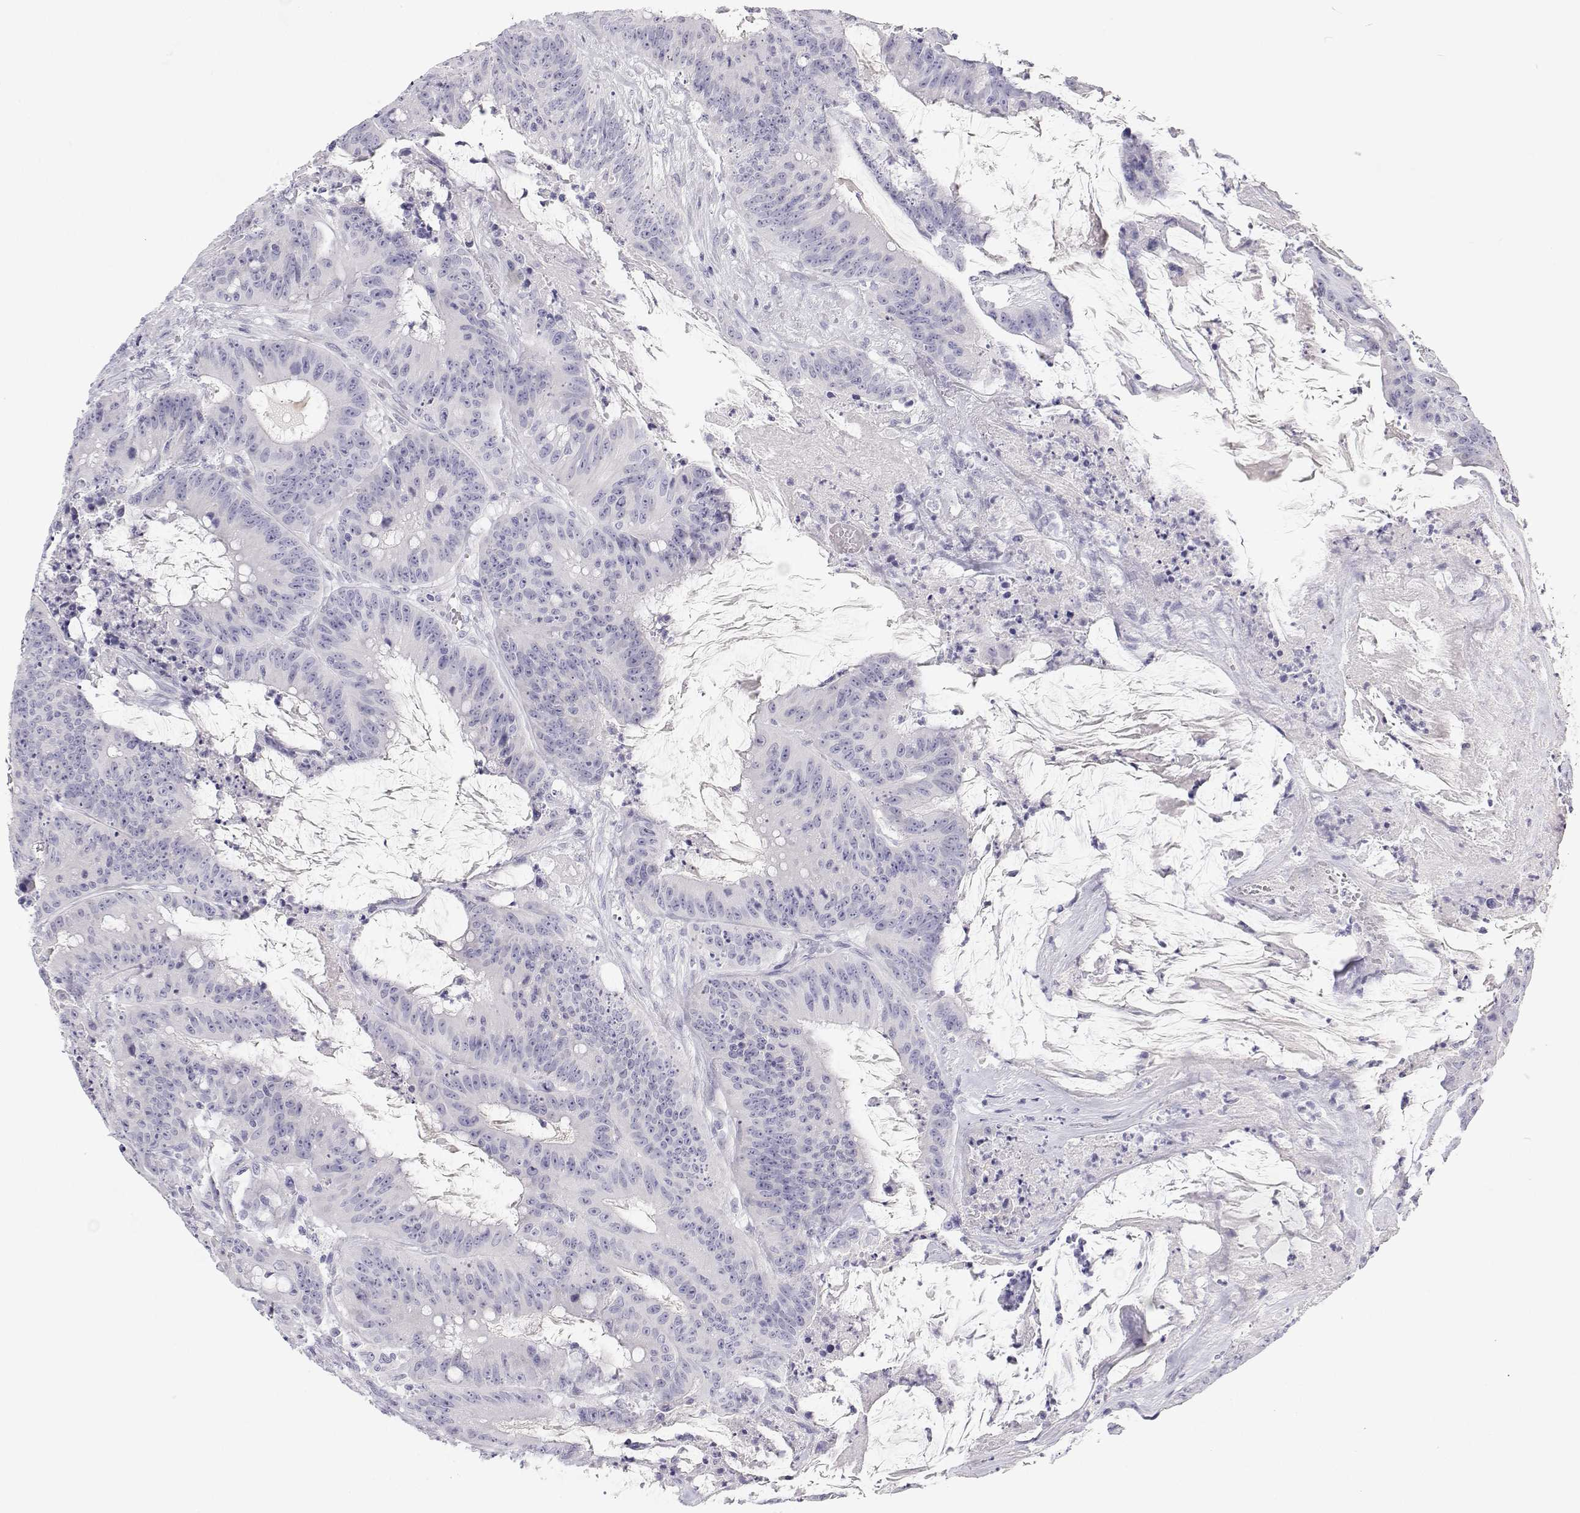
{"staining": {"intensity": "negative", "quantity": "none", "location": "none"}, "tissue": "colorectal cancer", "cell_type": "Tumor cells", "image_type": "cancer", "snomed": [{"axis": "morphology", "description": "Adenocarcinoma, NOS"}, {"axis": "topography", "description": "Colon"}], "caption": "The histopathology image exhibits no significant expression in tumor cells of colorectal cancer.", "gene": "TTN", "patient": {"sex": "male", "age": 33}}